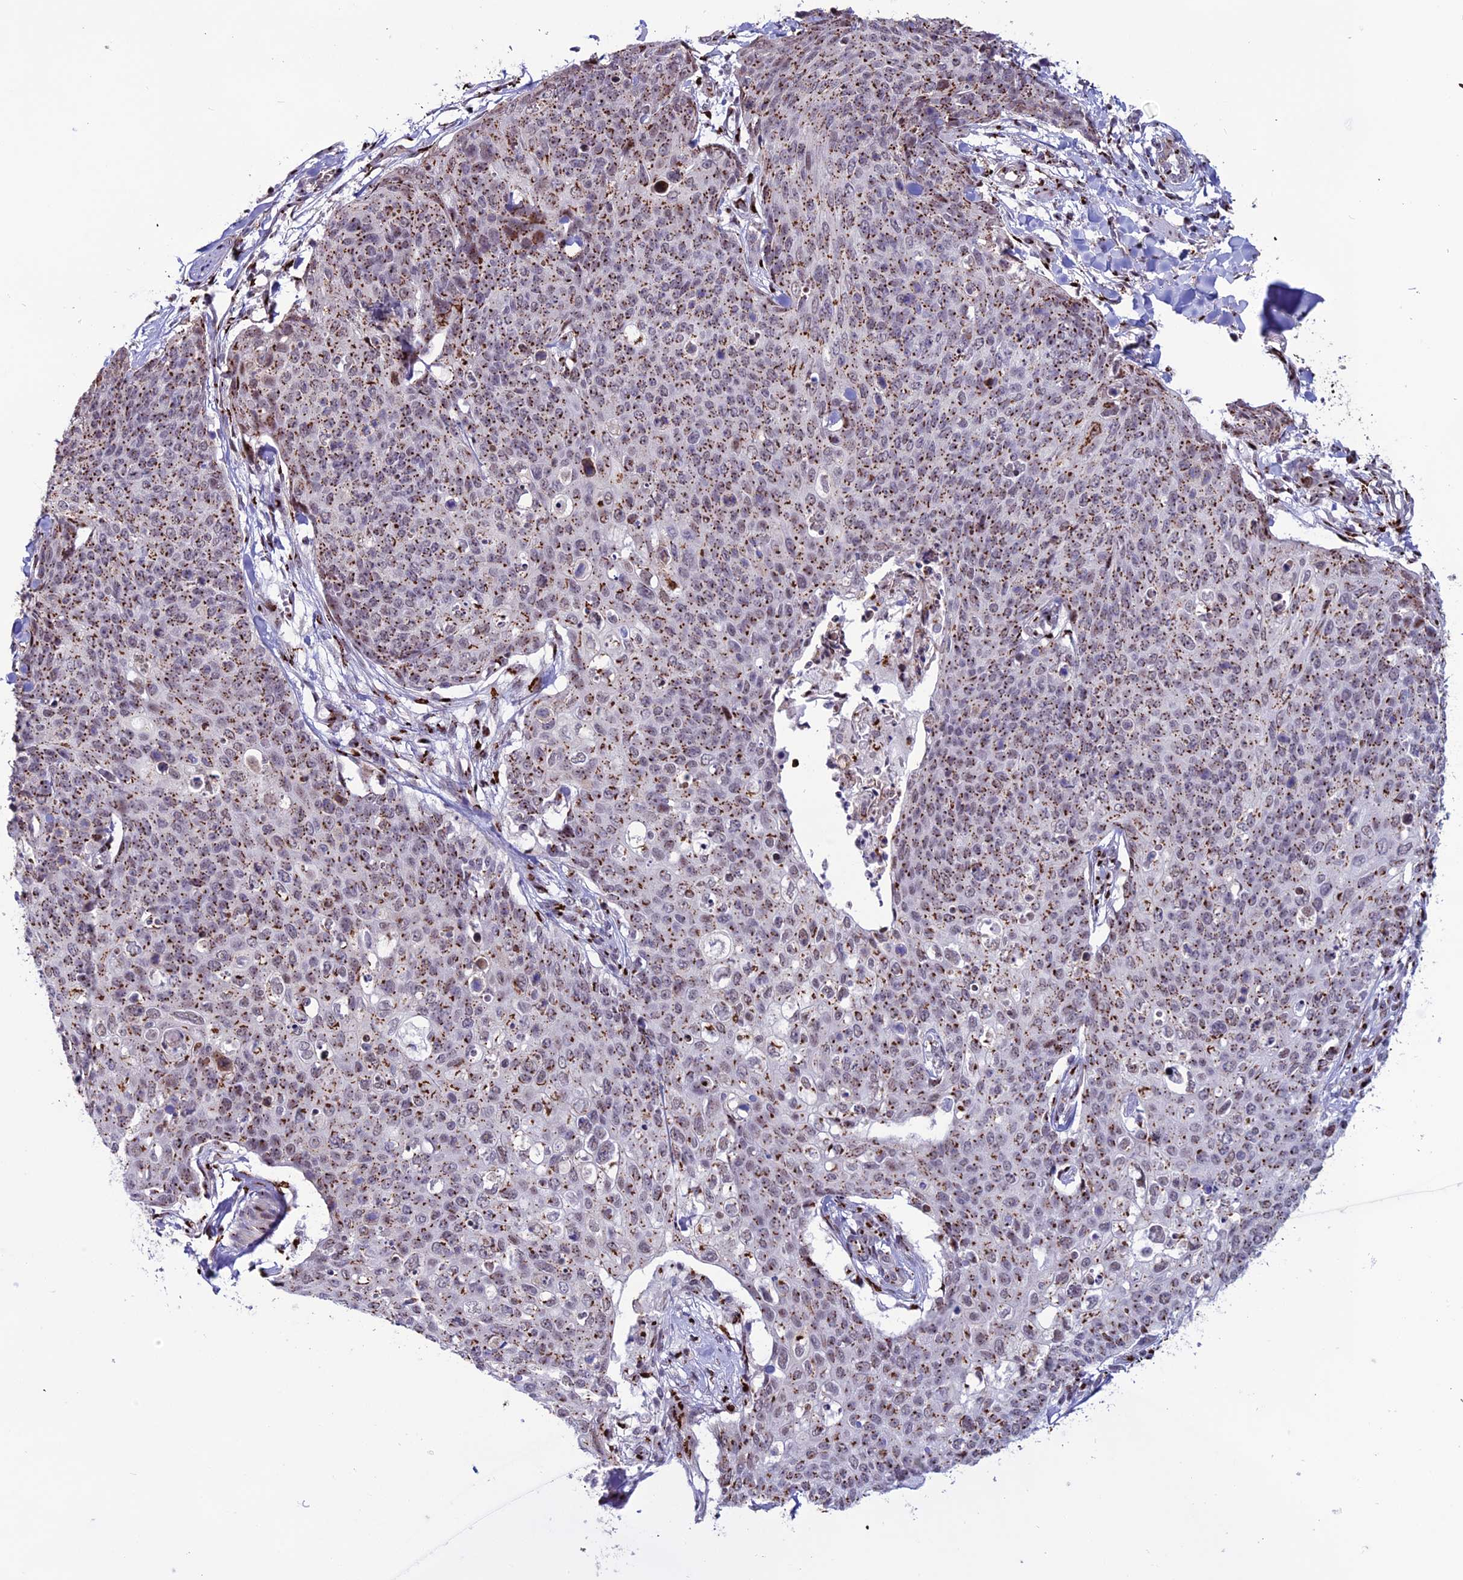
{"staining": {"intensity": "strong", "quantity": ">75%", "location": "cytoplasmic/membranous"}, "tissue": "skin cancer", "cell_type": "Tumor cells", "image_type": "cancer", "snomed": [{"axis": "morphology", "description": "Squamous cell carcinoma, NOS"}, {"axis": "topography", "description": "Skin"}, {"axis": "topography", "description": "Vulva"}], "caption": "IHC image of neoplastic tissue: skin cancer stained using IHC demonstrates high levels of strong protein expression localized specifically in the cytoplasmic/membranous of tumor cells, appearing as a cytoplasmic/membranous brown color.", "gene": "PLEKHA4", "patient": {"sex": "female", "age": 85}}